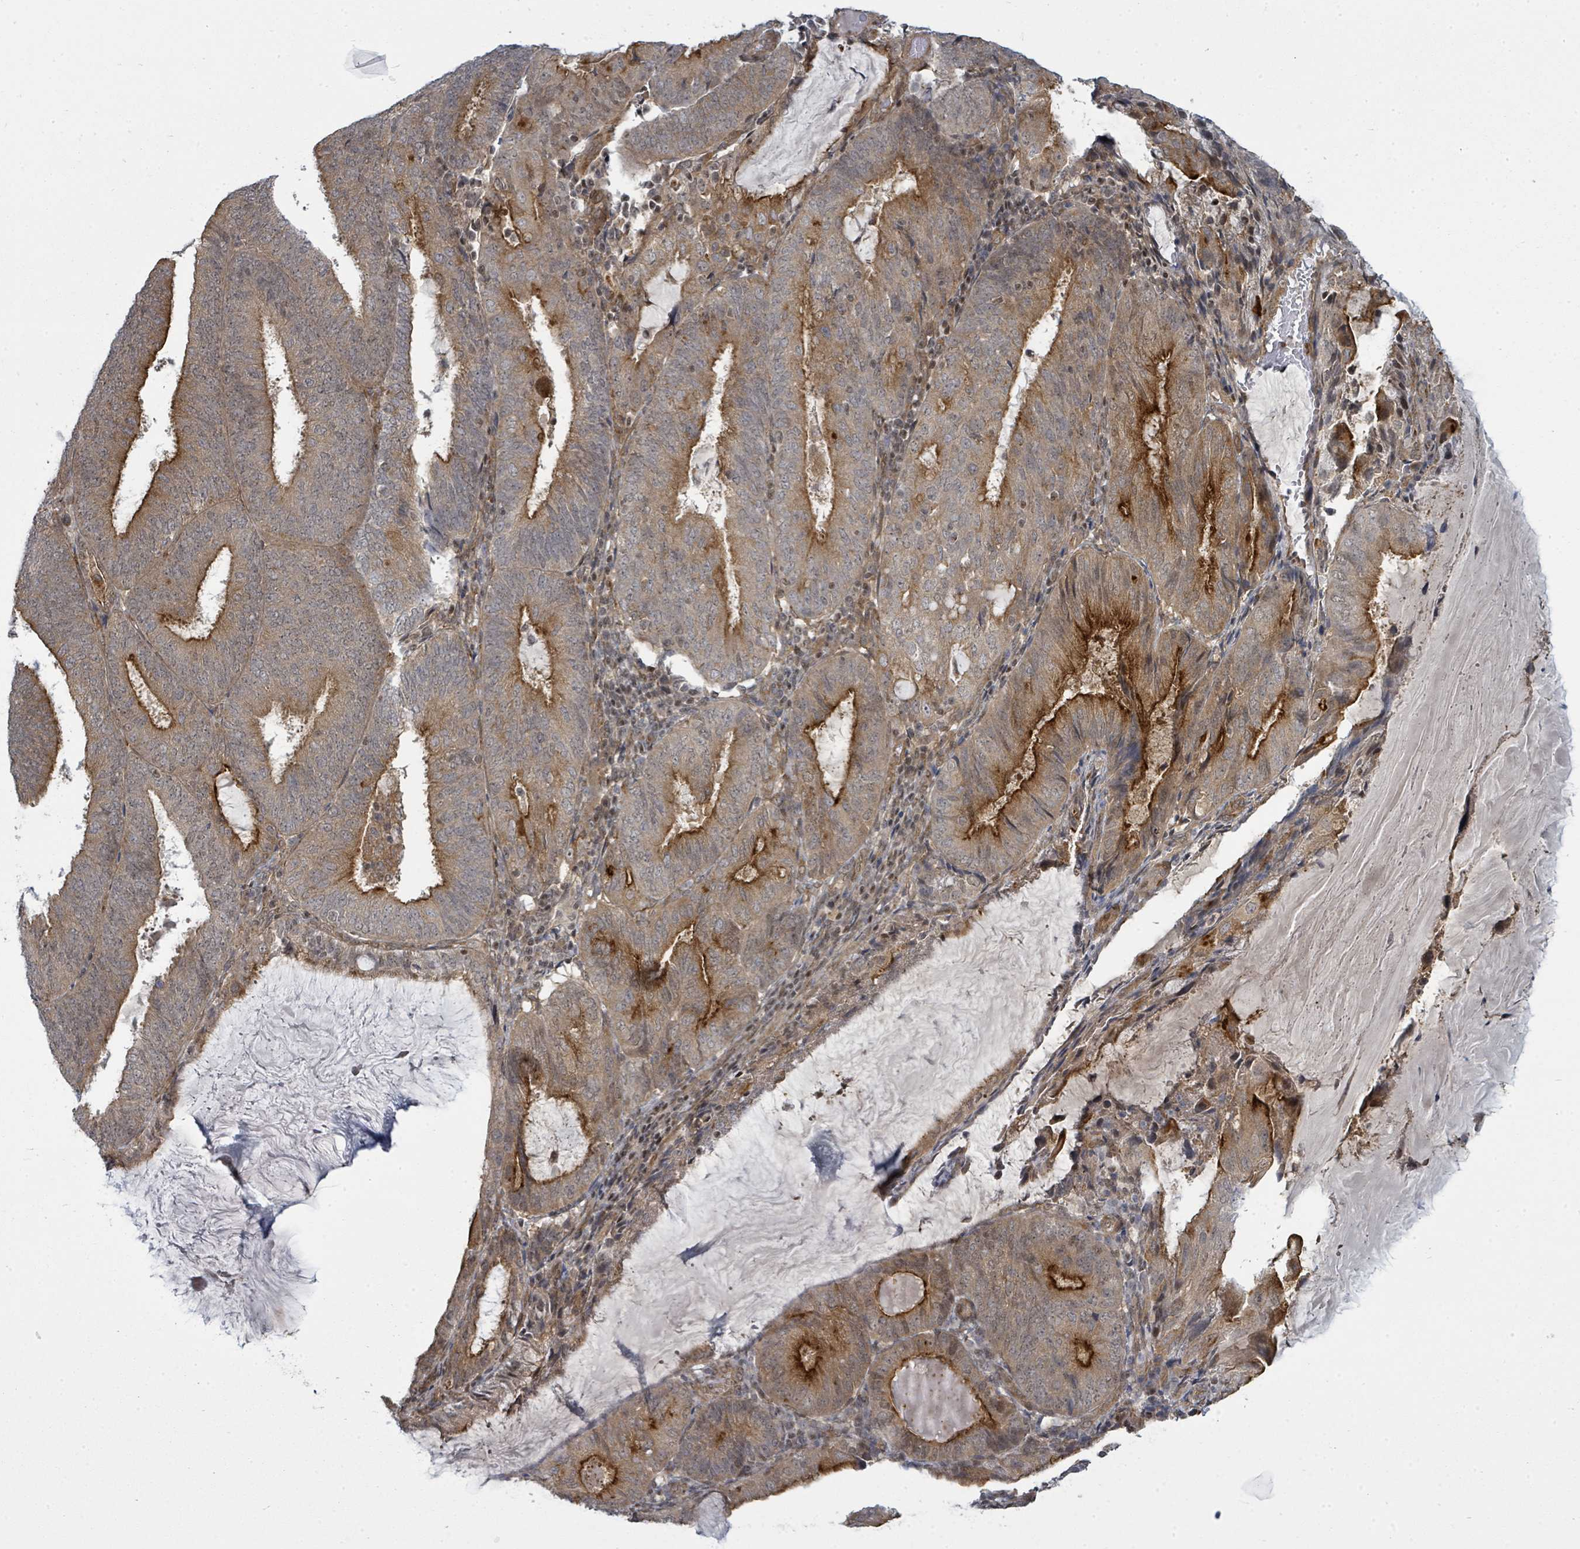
{"staining": {"intensity": "strong", "quantity": "25%-75%", "location": "cytoplasmic/membranous"}, "tissue": "endometrial cancer", "cell_type": "Tumor cells", "image_type": "cancer", "snomed": [{"axis": "morphology", "description": "Adenocarcinoma, NOS"}, {"axis": "topography", "description": "Endometrium"}], "caption": "This photomicrograph reveals immunohistochemistry staining of human endometrial cancer, with high strong cytoplasmic/membranous positivity in about 25%-75% of tumor cells.", "gene": "PSMG2", "patient": {"sex": "female", "age": 81}}